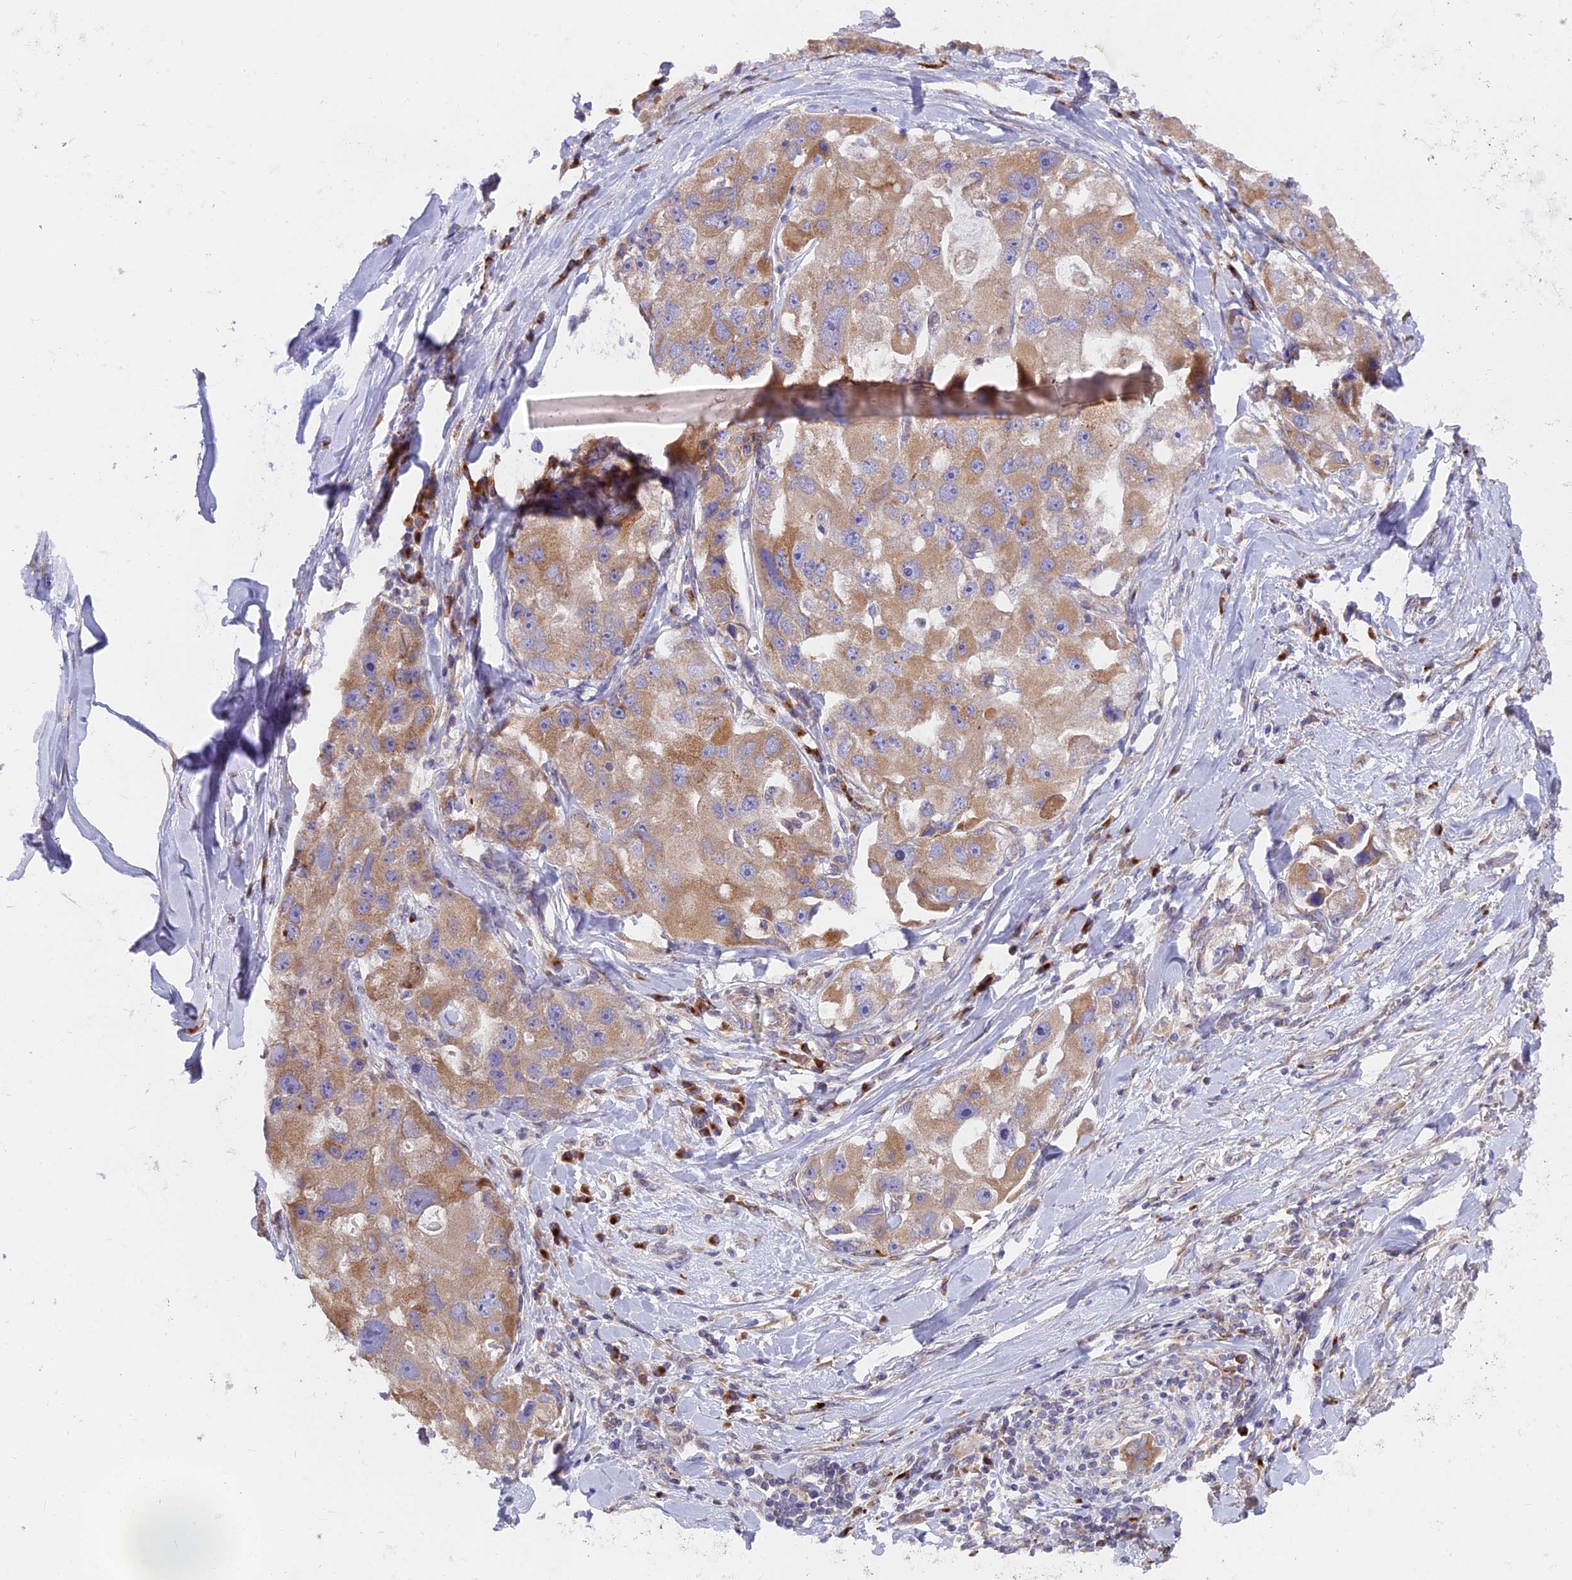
{"staining": {"intensity": "moderate", "quantity": ">75%", "location": "cytoplasmic/membranous"}, "tissue": "lung cancer", "cell_type": "Tumor cells", "image_type": "cancer", "snomed": [{"axis": "morphology", "description": "Adenocarcinoma, NOS"}, {"axis": "topography", "description": "Lung"}], "caption": "The histopathology image demonstrates staining of adenocarcinoma (lung), revealing moderate cytoplasmic/membranous protein positivity (brown color) within tumor cells.", "gene": "TBC1D20", "patient": {"sex": "female", "age": 54}}